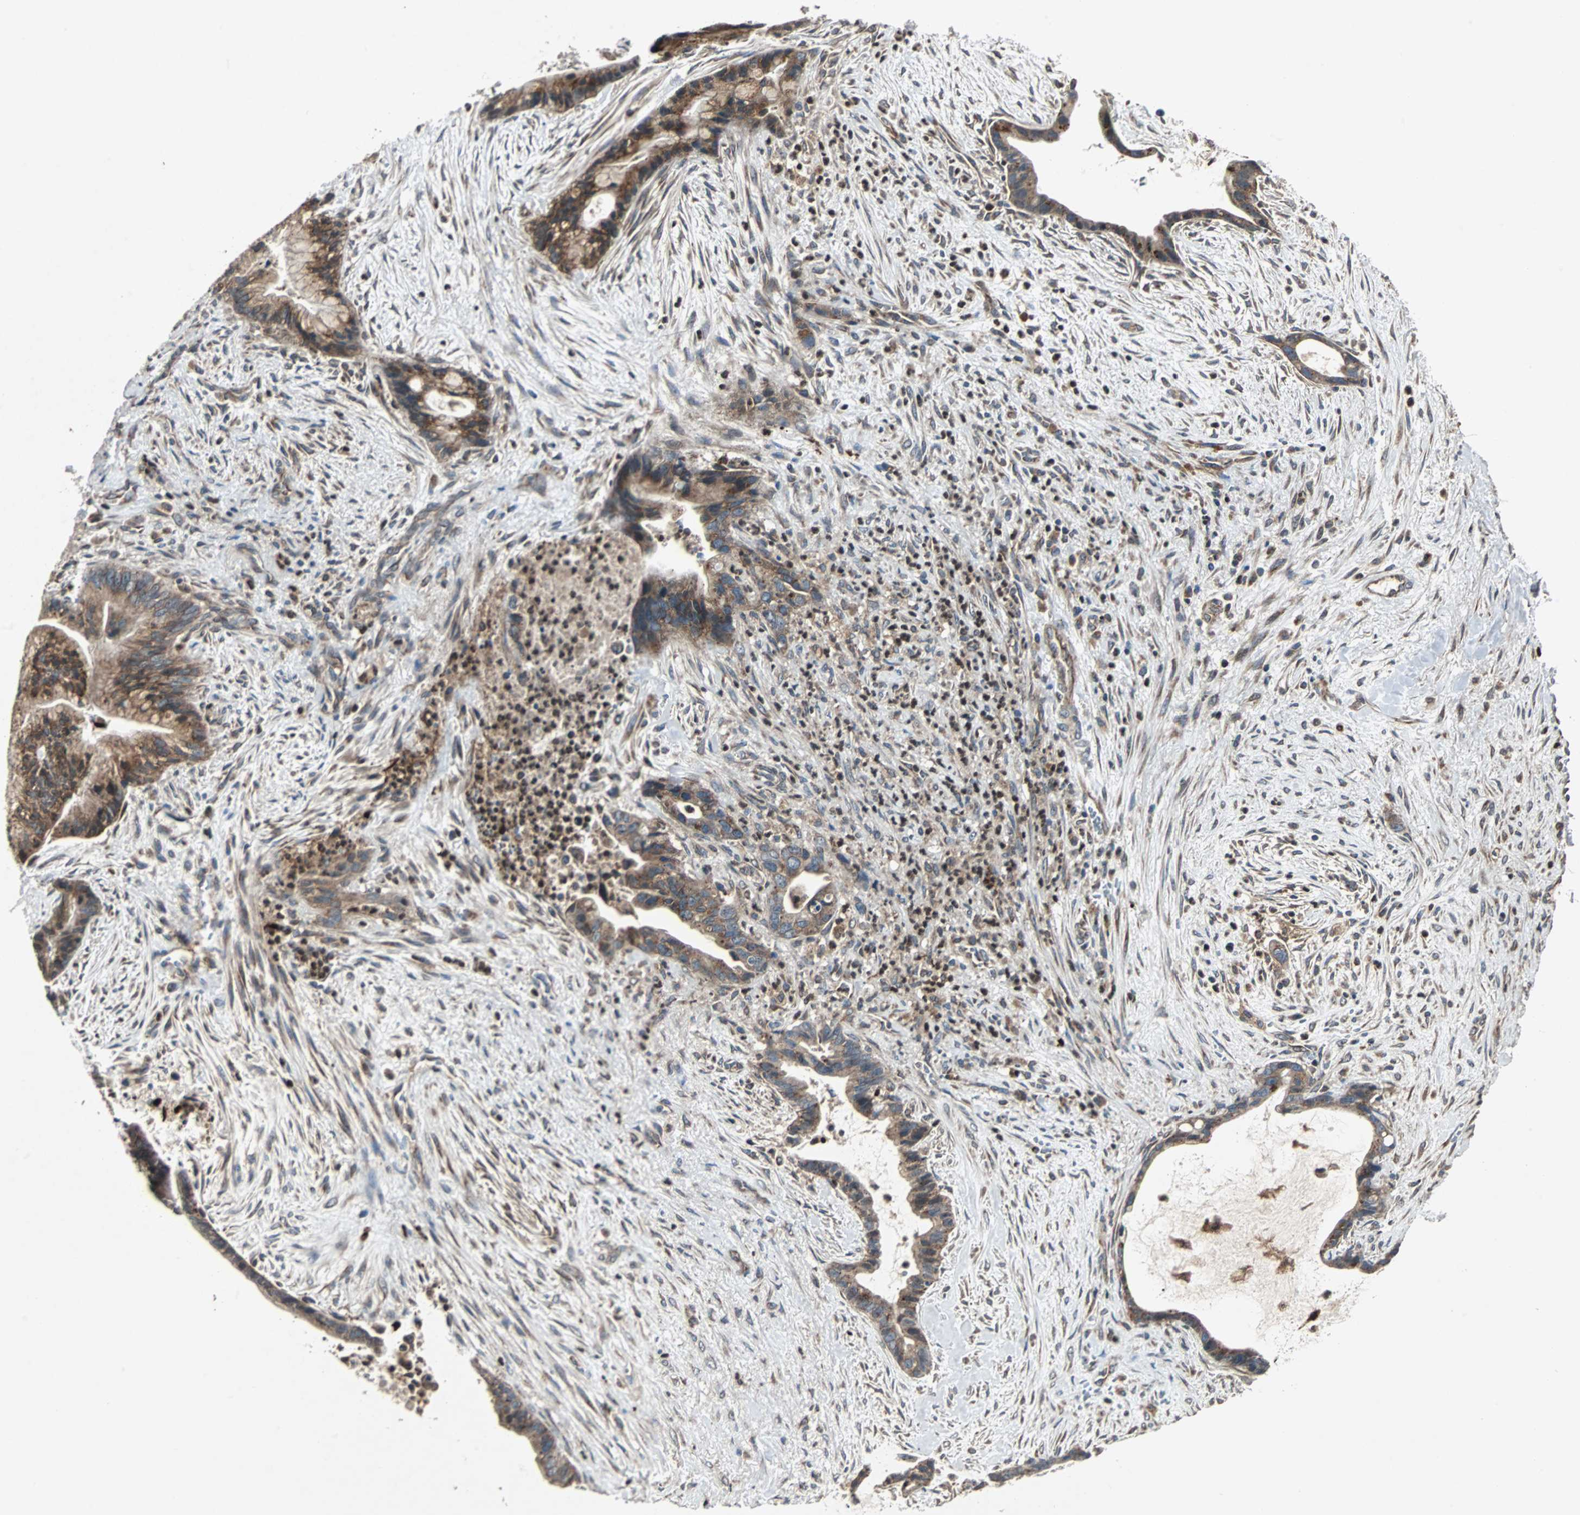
{"staining": {"intensity": "moderate", "quantity": ">75%", "location": "cytoplasmic/membranous"}, "tissue": "liver cancer", "cell_type": "Tumor cells", "image_type": "cancer", "snomed": [{"axis": "morphology", "description": "Cholangiocarcinoma"}, {"axis": "topography", "description": "Liver"}], "caption": "Protein expression analysis of human liver cholangiocarcinoma reveals moderate cytoplasmic/membranous positivity in approximately >75% of tumor cells.", "gene": "RAB7A", "patient": {"sex": "female", "age": 55}}